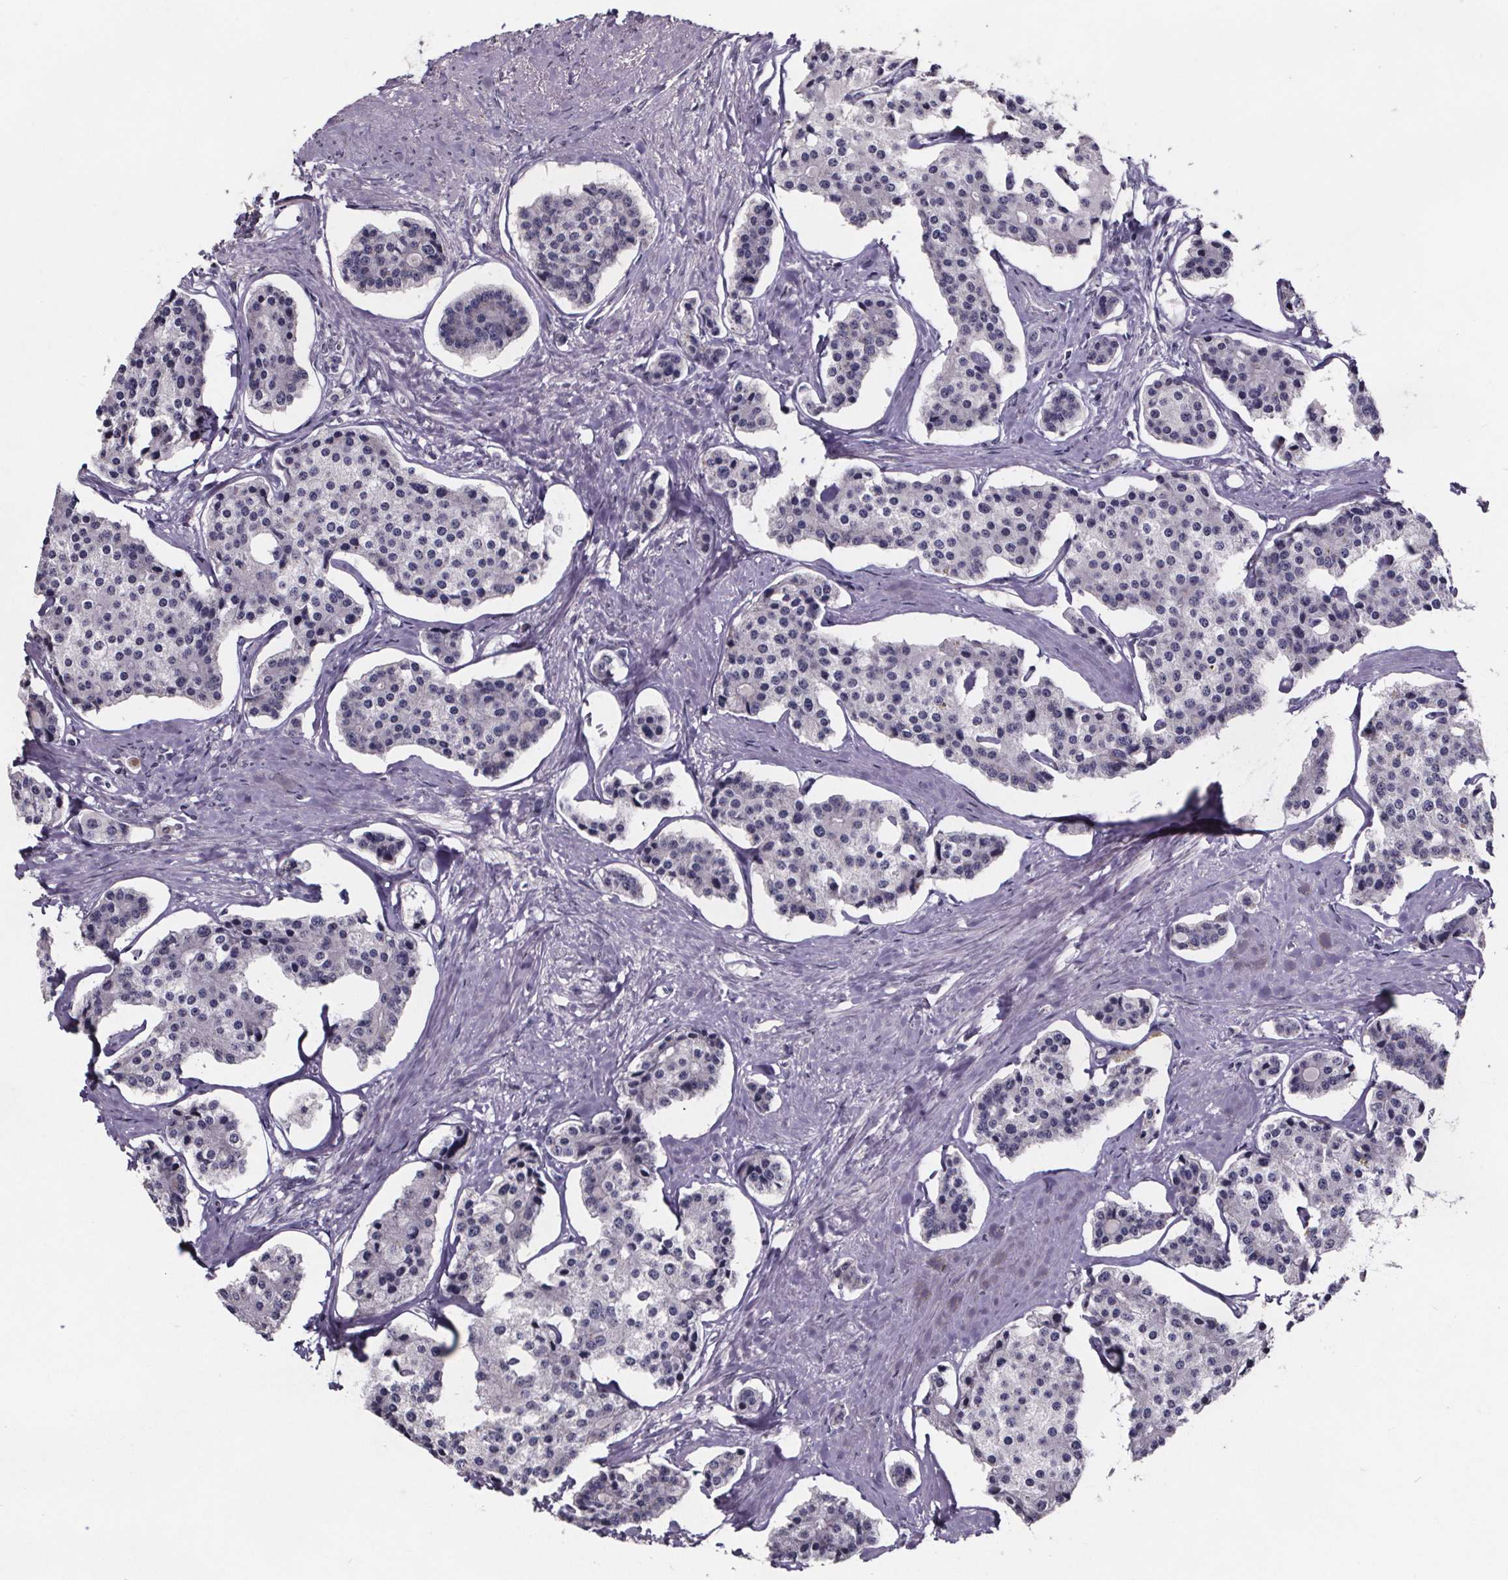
{"staining": {"intensity": "negative", "quantity": "none", "location": "none"}, "tissue": "carcinoid", "cell_type": "Tumor cells", "image_type": "cancer", "snomed": [{"axis": "morphology", "description": "Carcinoid, malignant, NOS"}, {"axis": "topography", "description": "Small intestine"}], "caption": "Immunohistochemistry (IHC) histopathology image of neoplastic tissue: human carcinoid (malignant) stained with DAB reveals no significant protein staining in tumor cells.", "gene": "AR", "patient": {"sex": "female", "age": 65}}